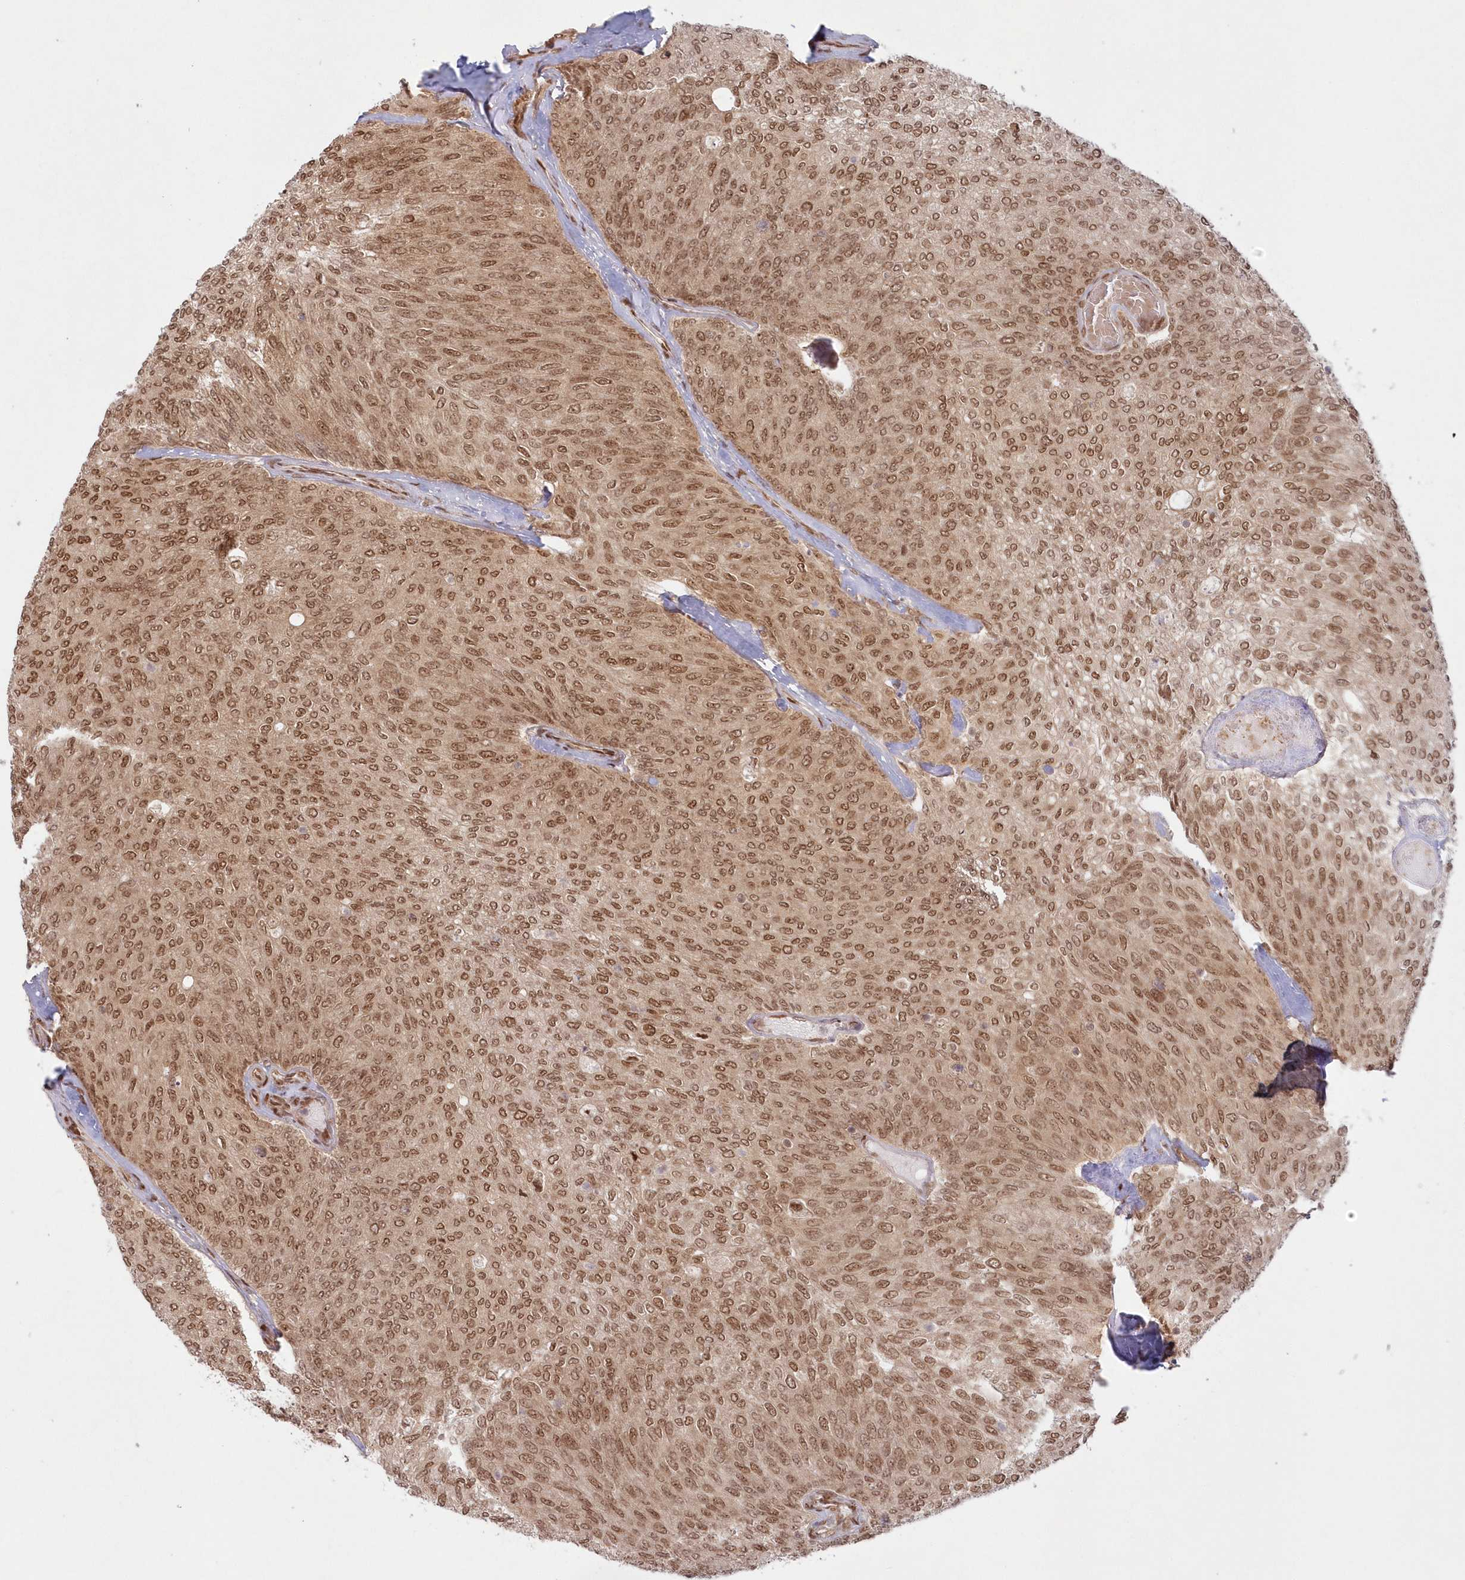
{"staining": {"intensity": "moderate", "quantity": ">75%", "location": "cytoplasmic/membranous,nuclear"}, "tissue": "urothelial cancer", "cell_type": "Tumor cells", "image_type": "cancer", "snomed": [{"axis": "morphology", "description": "Urothelial carcinoma, Low grade"}, {"axis": "topography", "description": "Urinary bladder"}], "caption": "There is medium levels of moderate cytoplasmic/membranous and nuclear staining in tumor cells of urothelial carcinoma (low-grade), as demonstrated by immunohistochemical staining (brown color).", "gene": "TOGARAM2", "patient": {"sex": "female", "age": 79}}